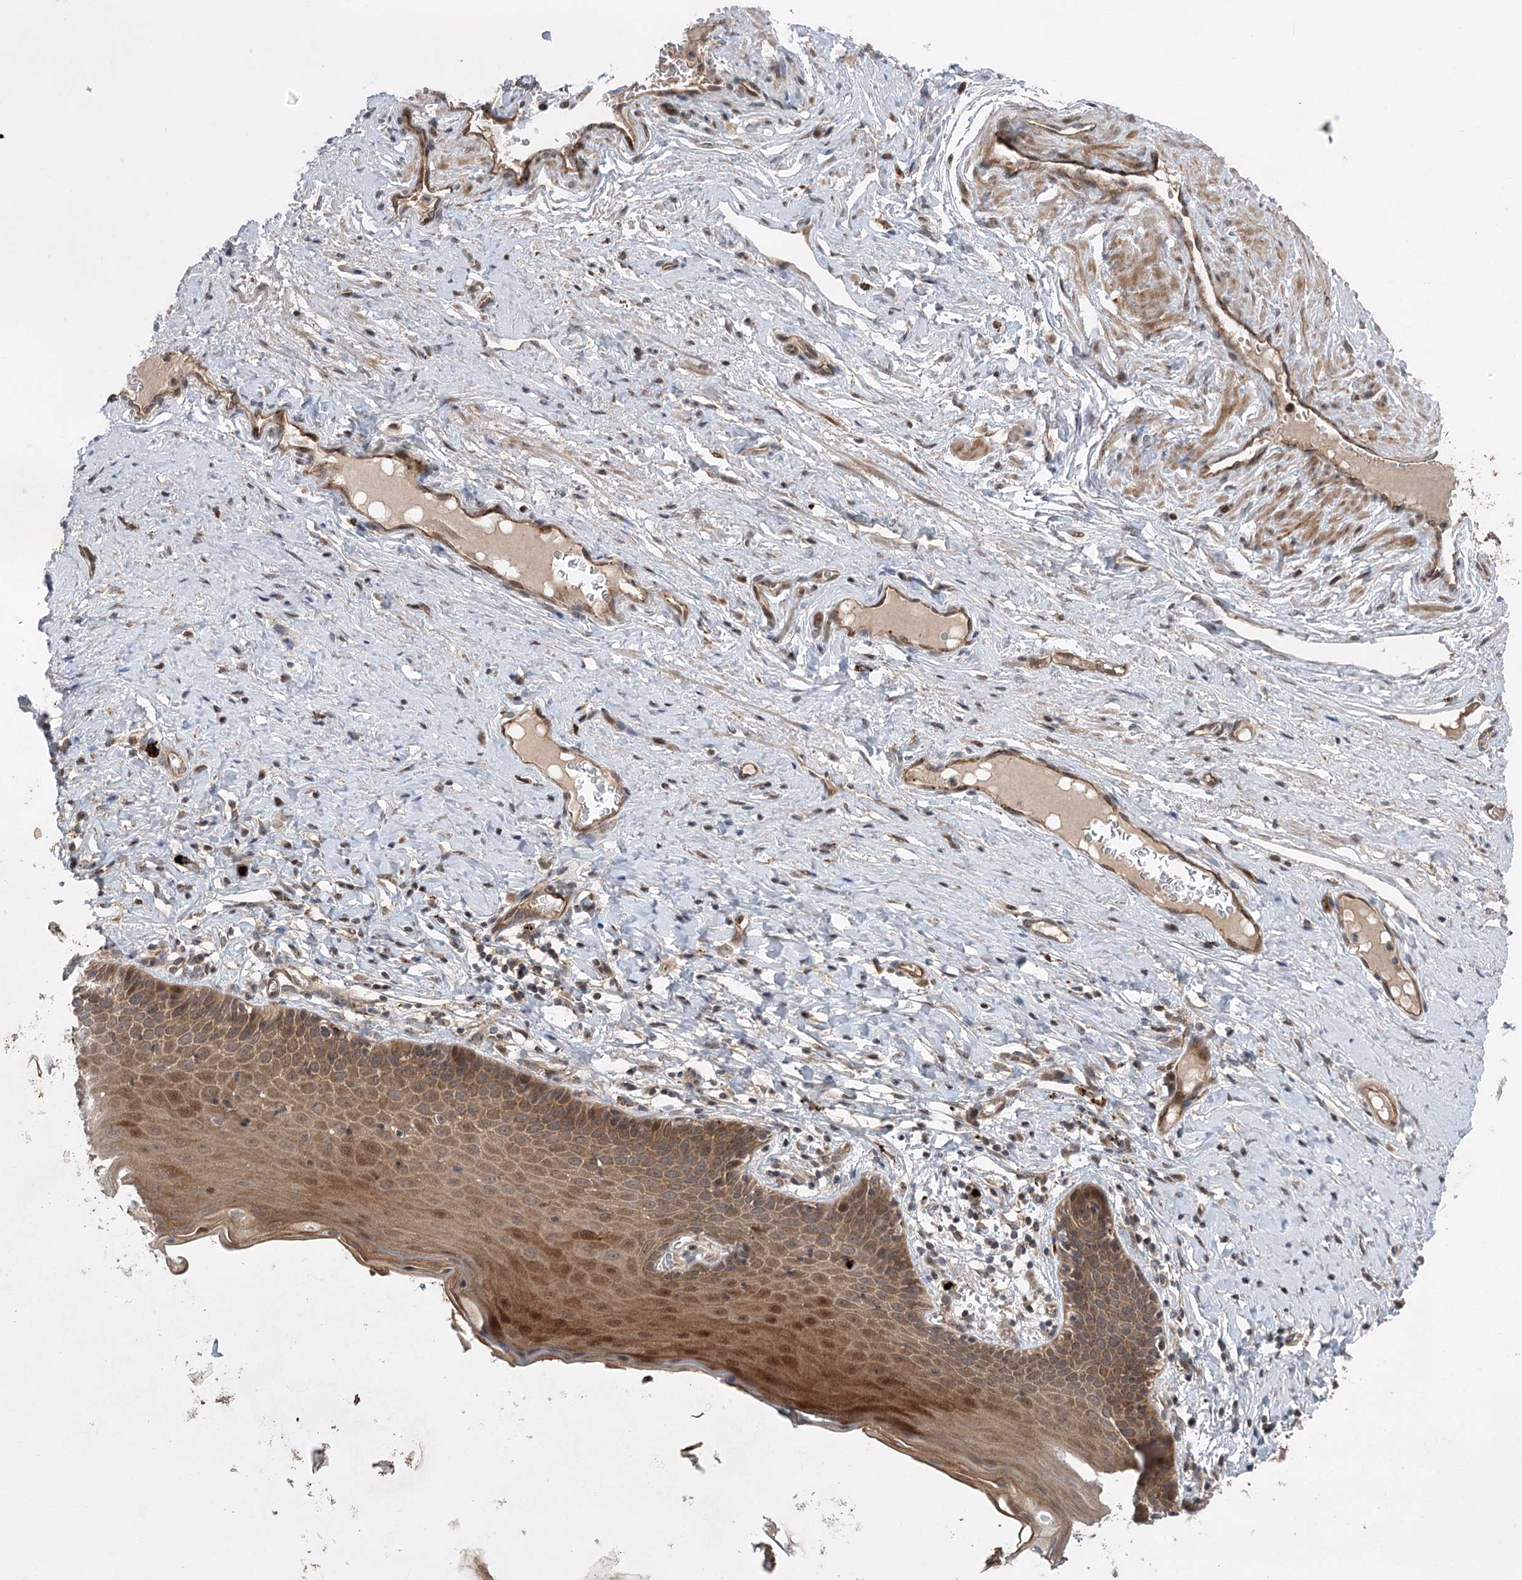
{"staining": {"intensity": "moderate", "quantity": "25%-75%", "location": "cytoplasmic/membranous"}, "tissue": "cervix", "cell_type": "Glandular cells", "image_type": "normal", "snomed": [{"axis": "morphology", "description": "Normal tissue, NOS"}, {"axis": "topography", "description": "Cervix"}], "caption": "The immunohistochemical stain highlights moderate cytoplasmic/membranous expression in glandular cells of normal cervix. (Stains: DAB in brown, nuclei in blue, Microscopy: brightfield microscopy at high magnification).", "gene": "METTL24", "patient": {"sex": "female", "age": 42}}